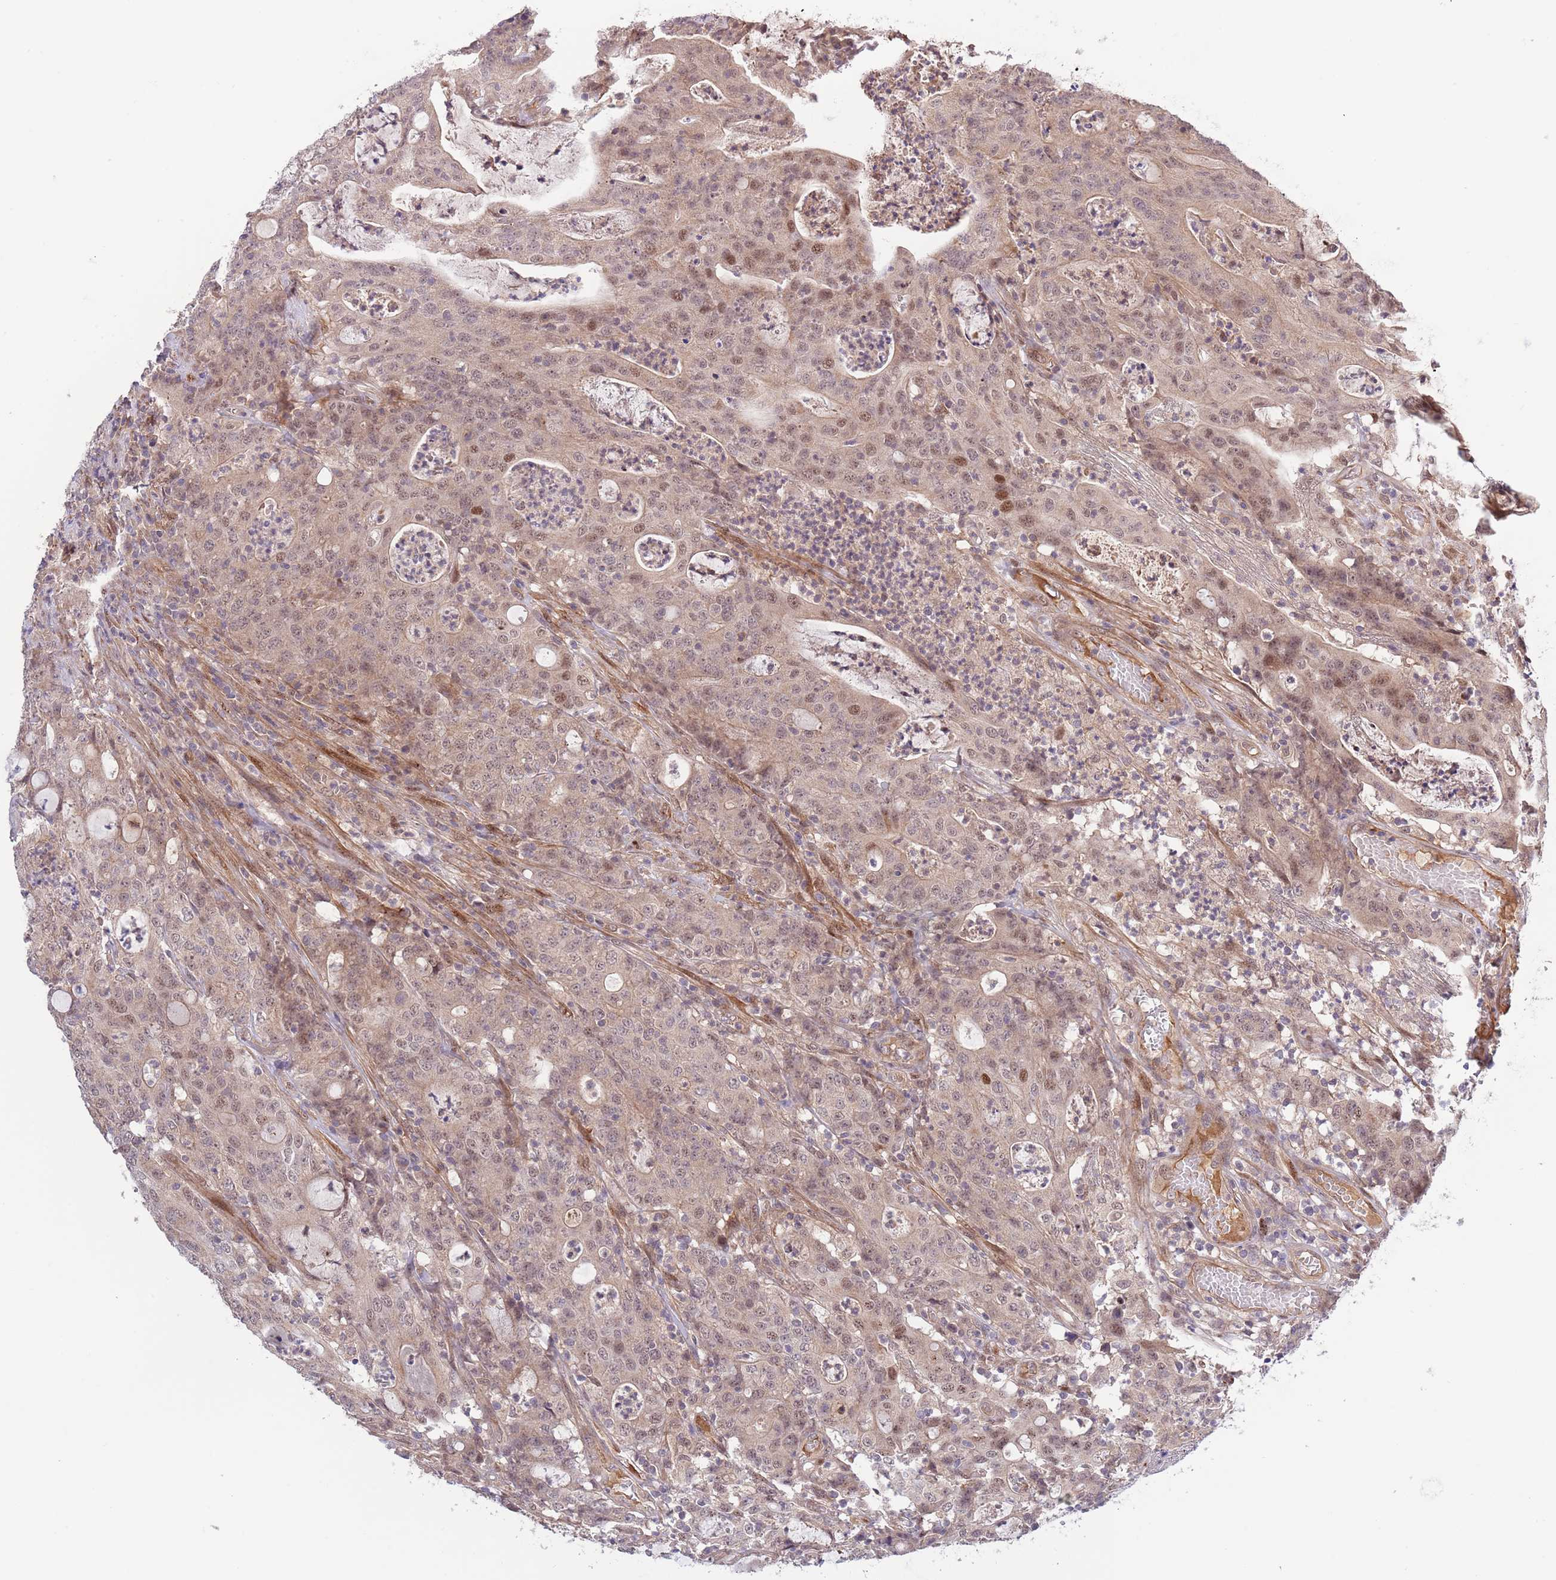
{"staining": {"intensity": "moderate", "quantity": "<25%", "location": "nuclear"}, "tissue": "colorectal cancer", "cell_type": "Tumor cells", "image_type": "cancer", "snomed": [{"axis": "morphology", "description": "Adenocarcinoma, NOS"}, {"axis": "topography", "description": "Colon"}], "caption": "Human colorectal cancer (adenocarcinoma) stained with a protein marker reveals moderate staining in tumor cells.", "gene": "PRR16", "patient": {"sex": "male", "age": 83}}